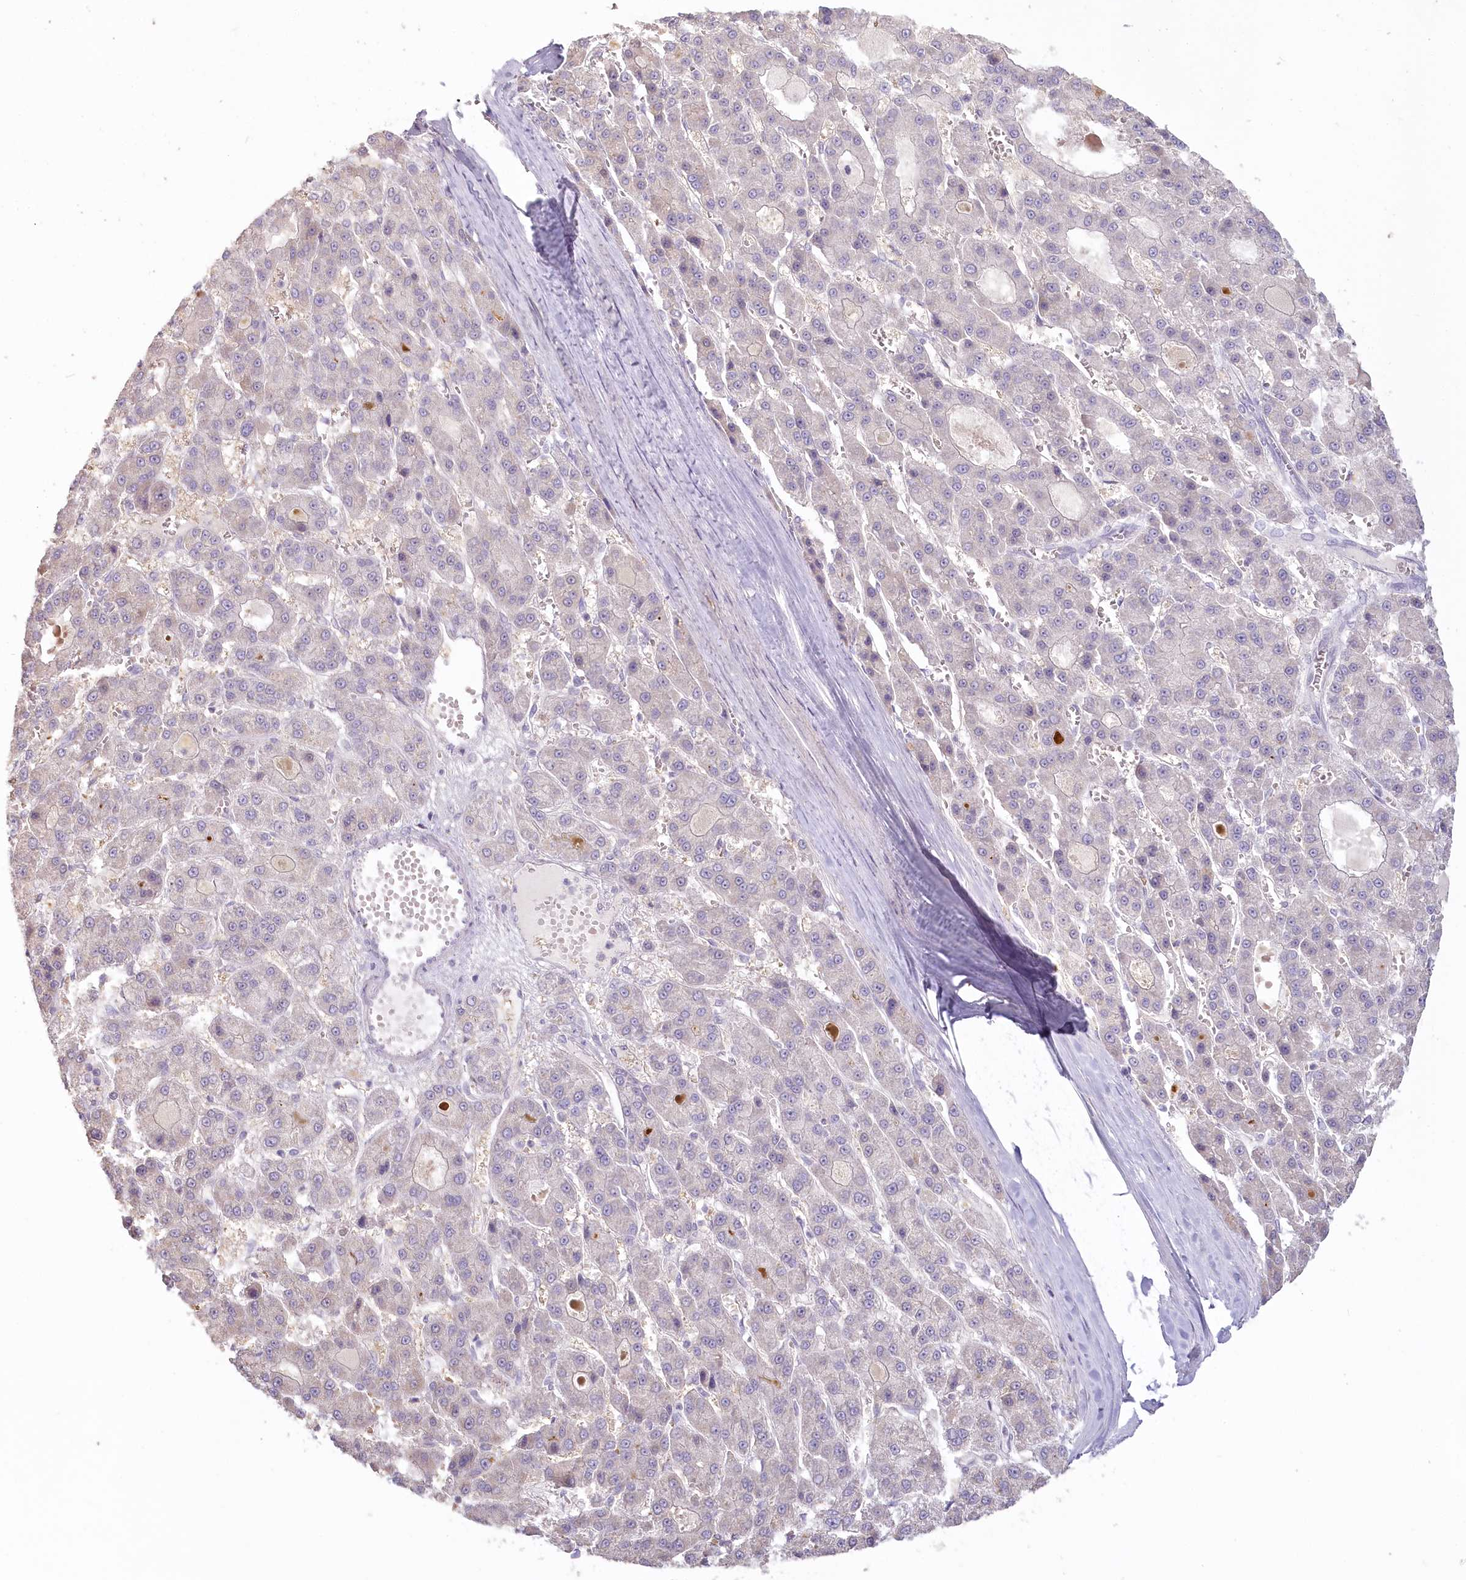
{"staining": {"intensity": "negative", "quantity": "none", "location": "none"}, "tissue": "liver cancer", "cell_type": "Tumor cells", "image_type": "cancer", "snomed": [{"axis": "morphology", "description": "Carcinoma, Hepatocellular, NOS"}, {"axis": "topography", "description": "Liver"}], "caption": "Immunohistochemistry (IHC) photomicrograph of neoplastic tissue: liver cancer (hepatocellular carcinoma) stained with DAB reveals no significant protein staining in tumor cells.", "gene": "USP11", "patient": {"sex": "male", "age": 70}}